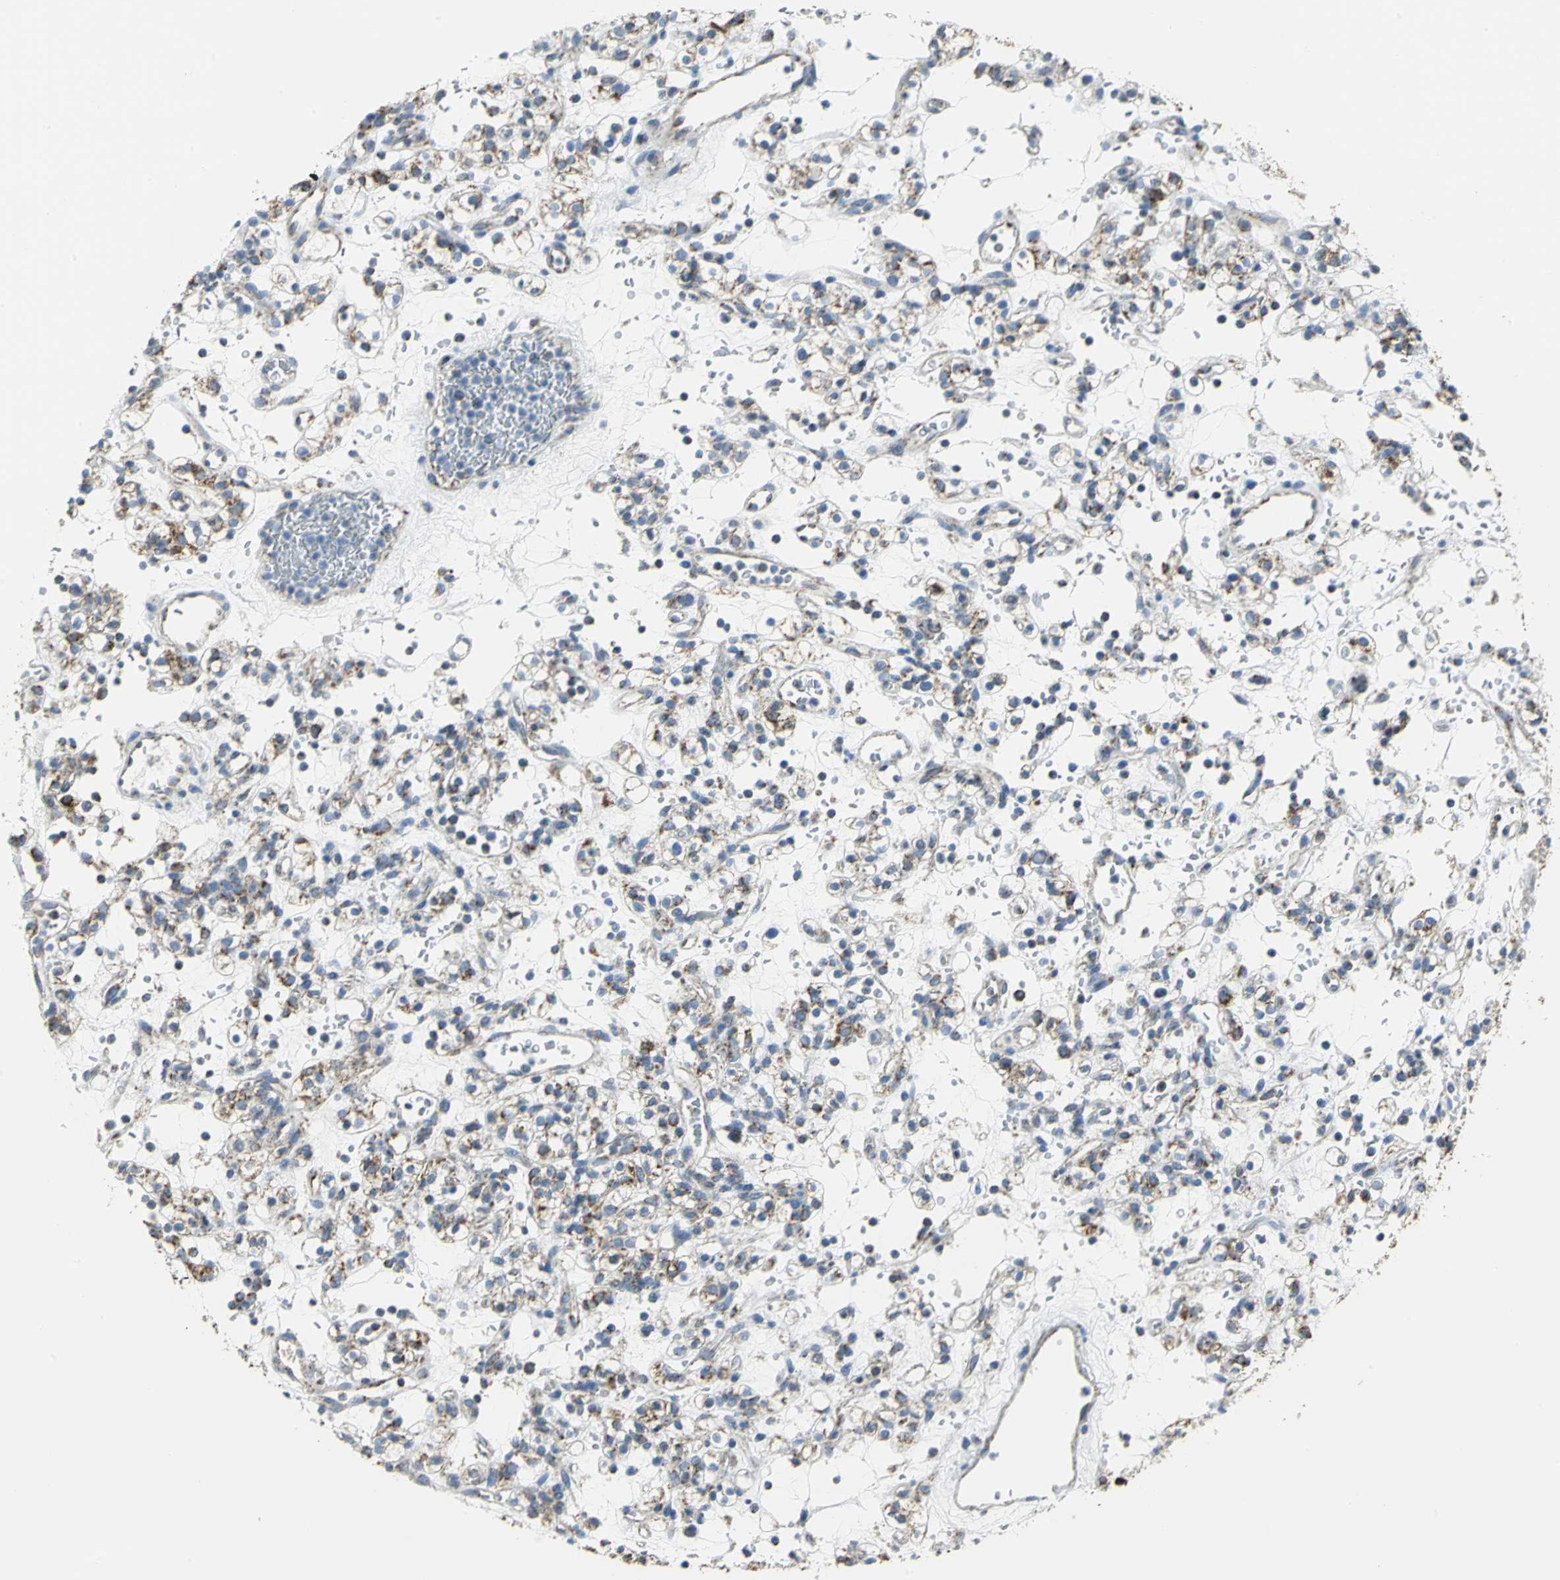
{"staining": {"intensity": "weak", "quantity": "<25%", "location": "cytoplasmic/membranous"}, "tissue": "renal cancer", "cell_type": "Tumor cells", "image_type": "cancer", "snomed": [{"axis": "morphology", "description": "Normal tissue, NOS"}, {"axis": "morphology", "description": "Adenocarcinoma, NOS"}, {"axis": "topography", "description": "Kidney"}], "caption": "An immunohistochemistry (IHC) histopathology image of renal cancer is shown. There is no staining in tumor cells of renal cancer.", "gene": "NTRK1", "patient": {"sex": "female", "age": 72}}